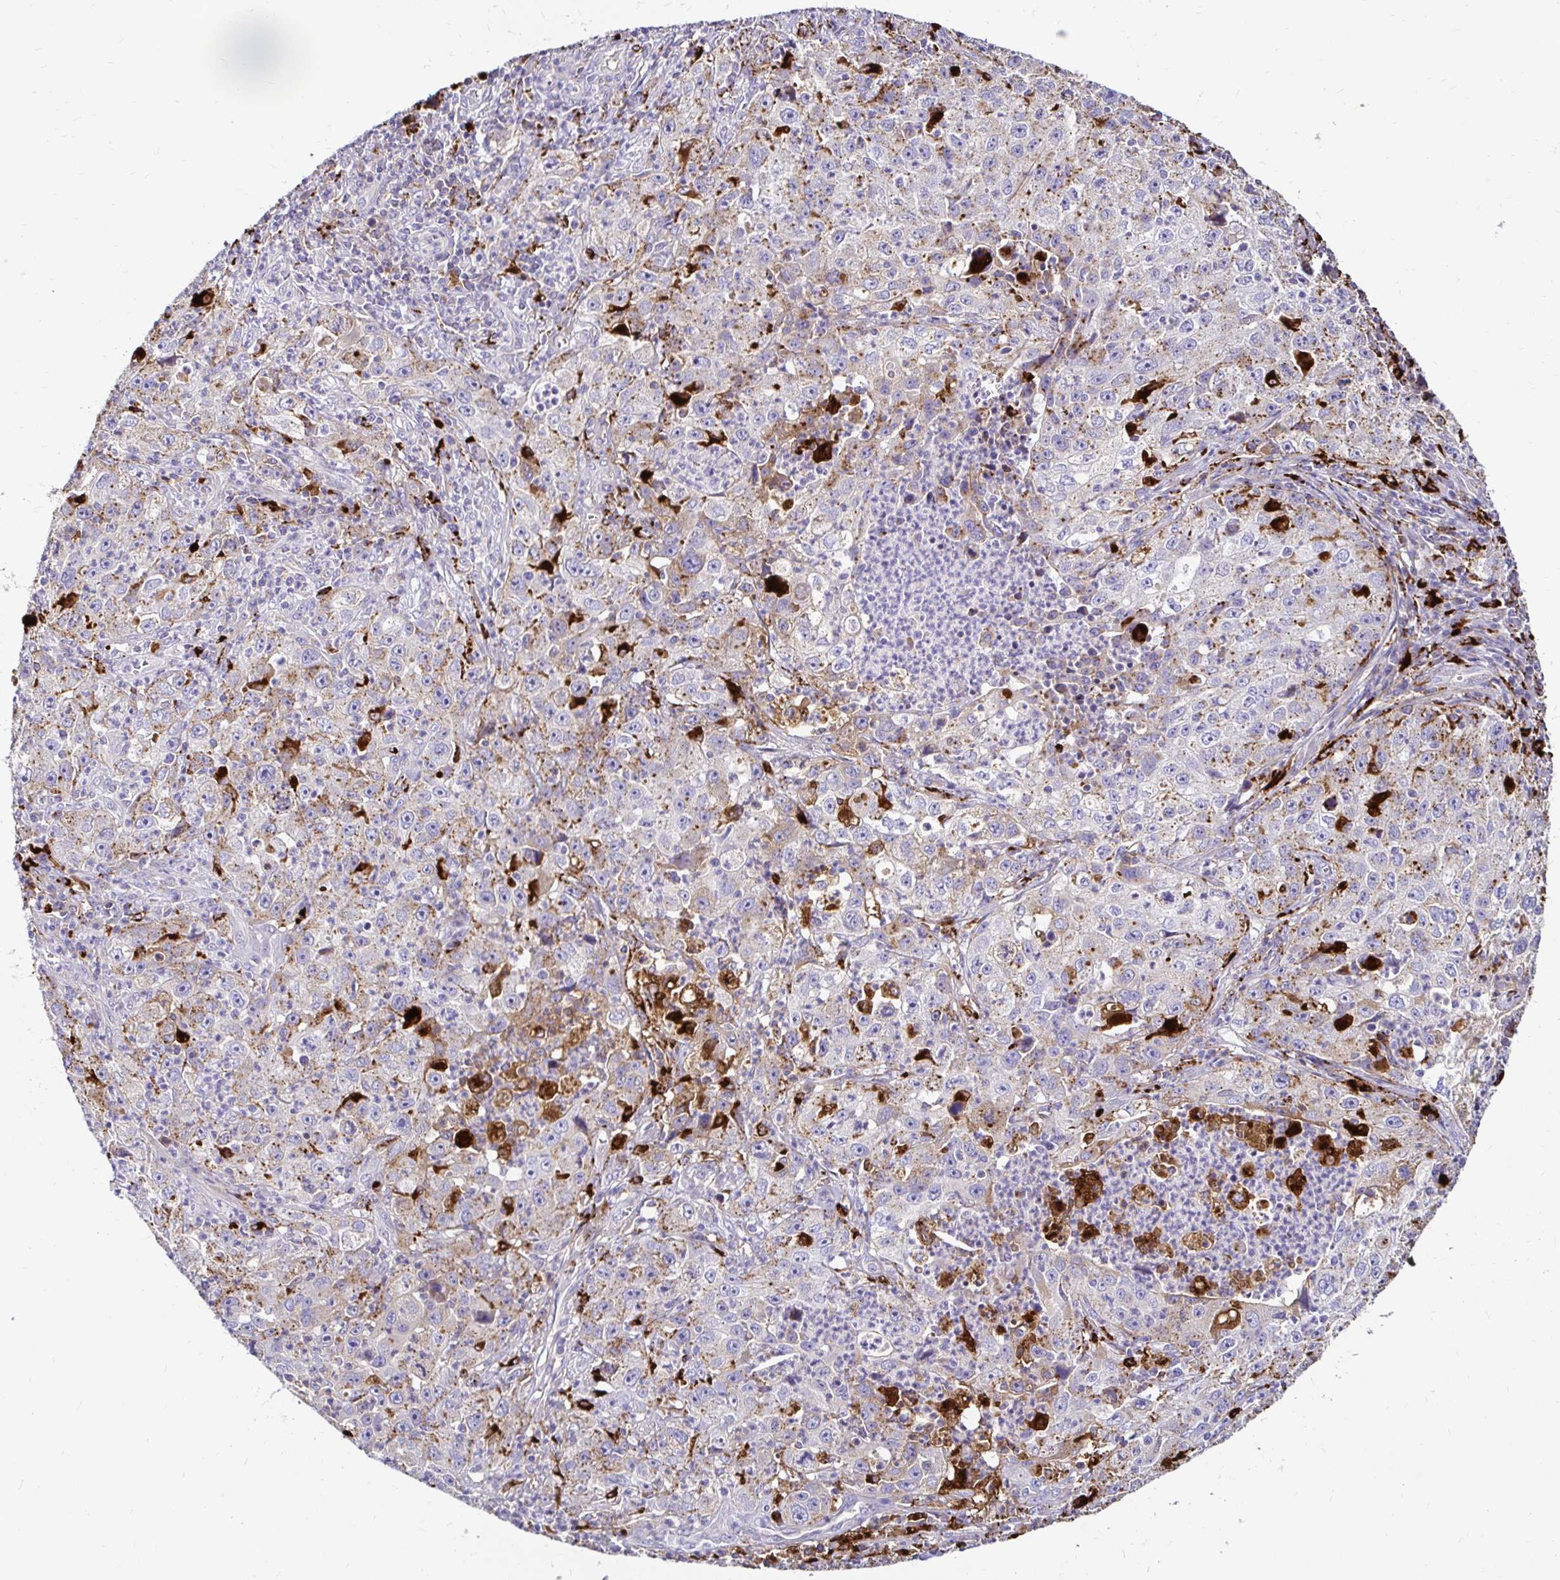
{"staining": {"intensity": "weak", "quantity": "<25%", "location": "cytoplasmic/membranous"}, "tissue": "lung cancer", "cell_type": "Tumor cells", "image_type": "cancer", "snomed": [{"axis": "morphology", "description": "Squamous cell carcinoma, NOS"}, {"axis": "topography", "description": "Lung"}], "caption": "The immunohistochemistry (IHC) image has no significant expression in tumor cells of lung cancer (squamous cell carcinoma) tissue.", "gene": "FUCA1", "patient": {"sex": "male", "age": 71}}